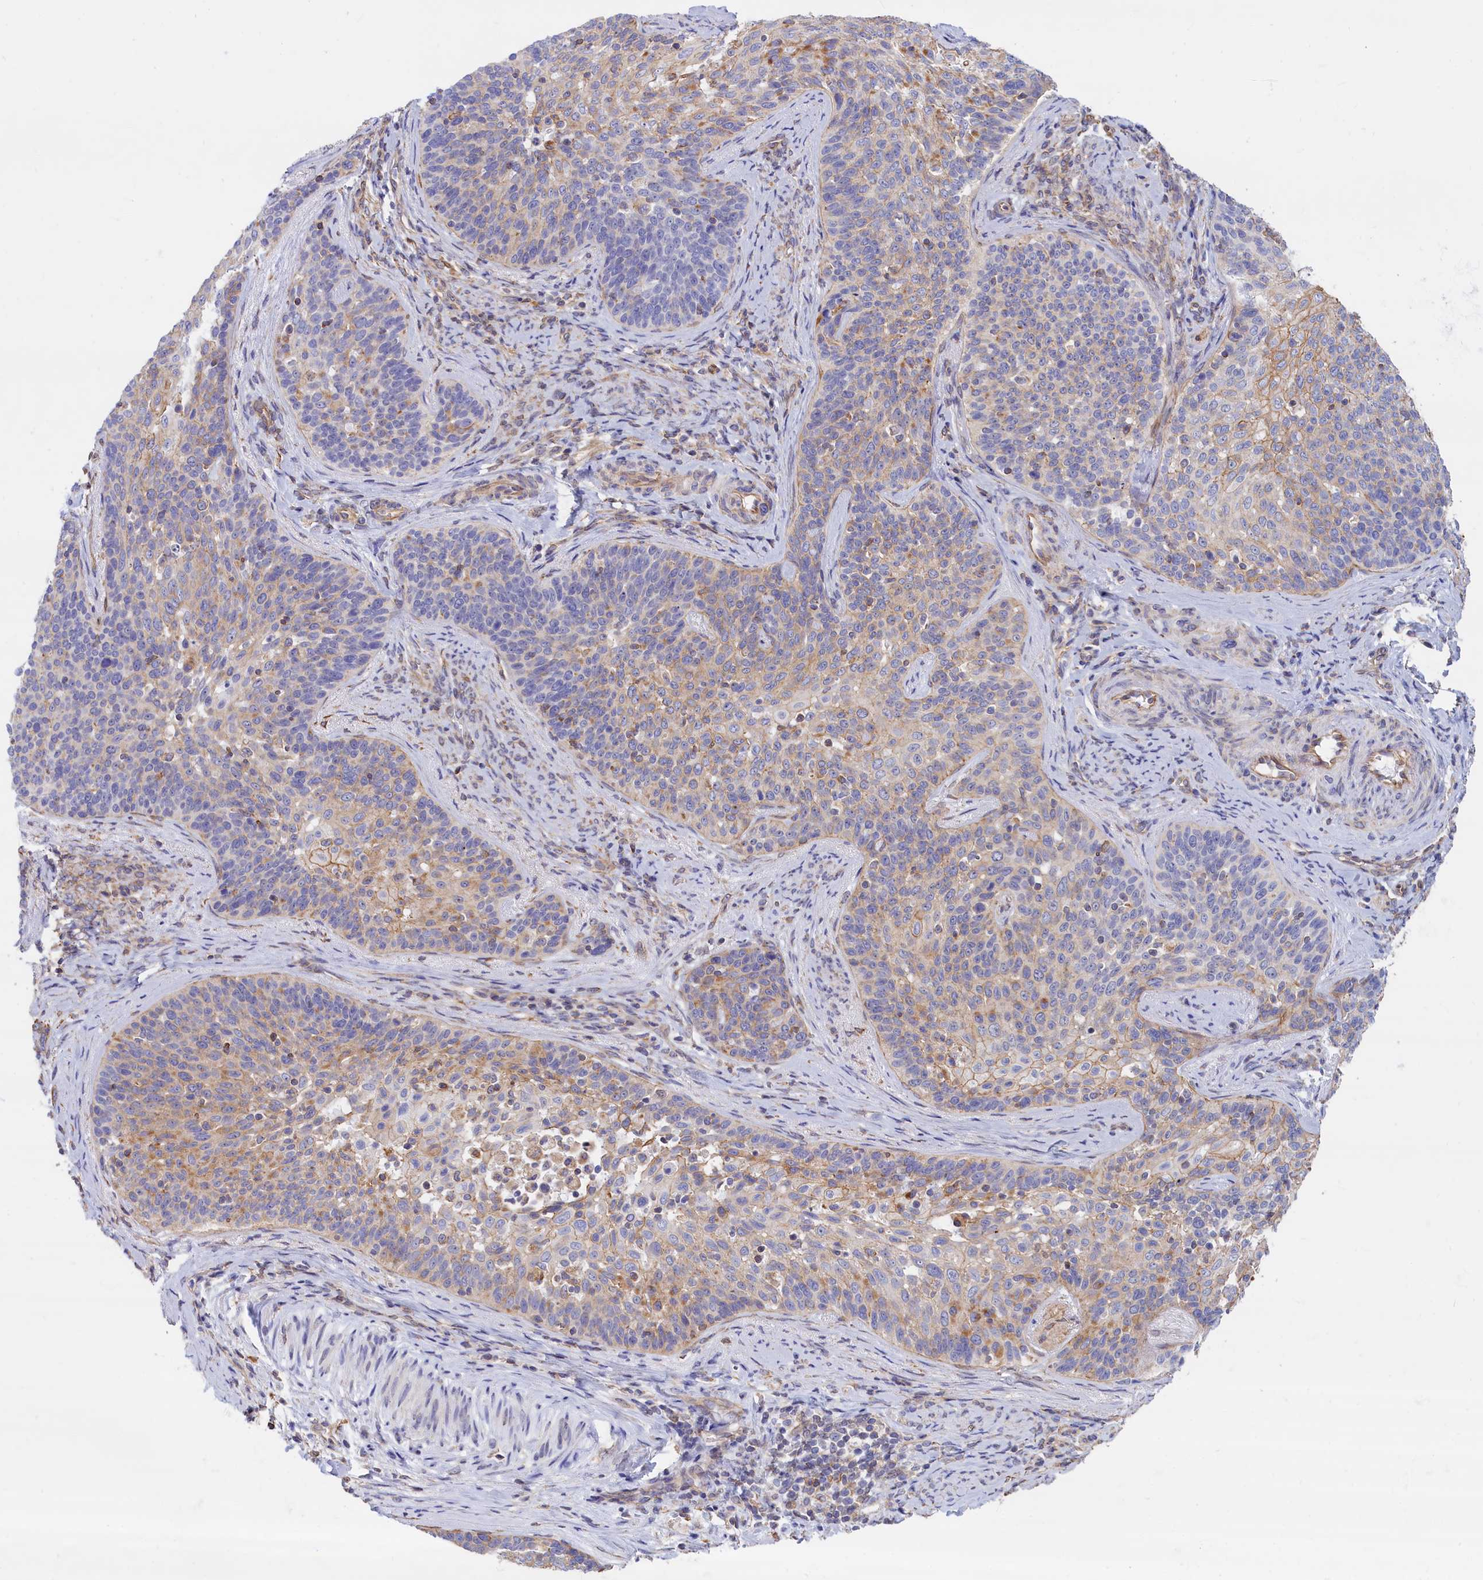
{"staining": {"intensity": "weak", "quantity": "<25%", "location": "cytoplasmic/membranous"}, "tissue": "cervical cancer", "cell_type": "Tumor cells", "image_type": "cancer", "snomed": [{"axis": "morphology", "description": "Squamous cell carcinoma, NOS"}, {"axis": "topography", "description": "Cervix"}], "caption": "DAB immunohistochemical staining of cervical cancer displays no significant staining in tumor cells.", "gene": "ABCC12", "patient": {"sex": "female", "age": 50}}